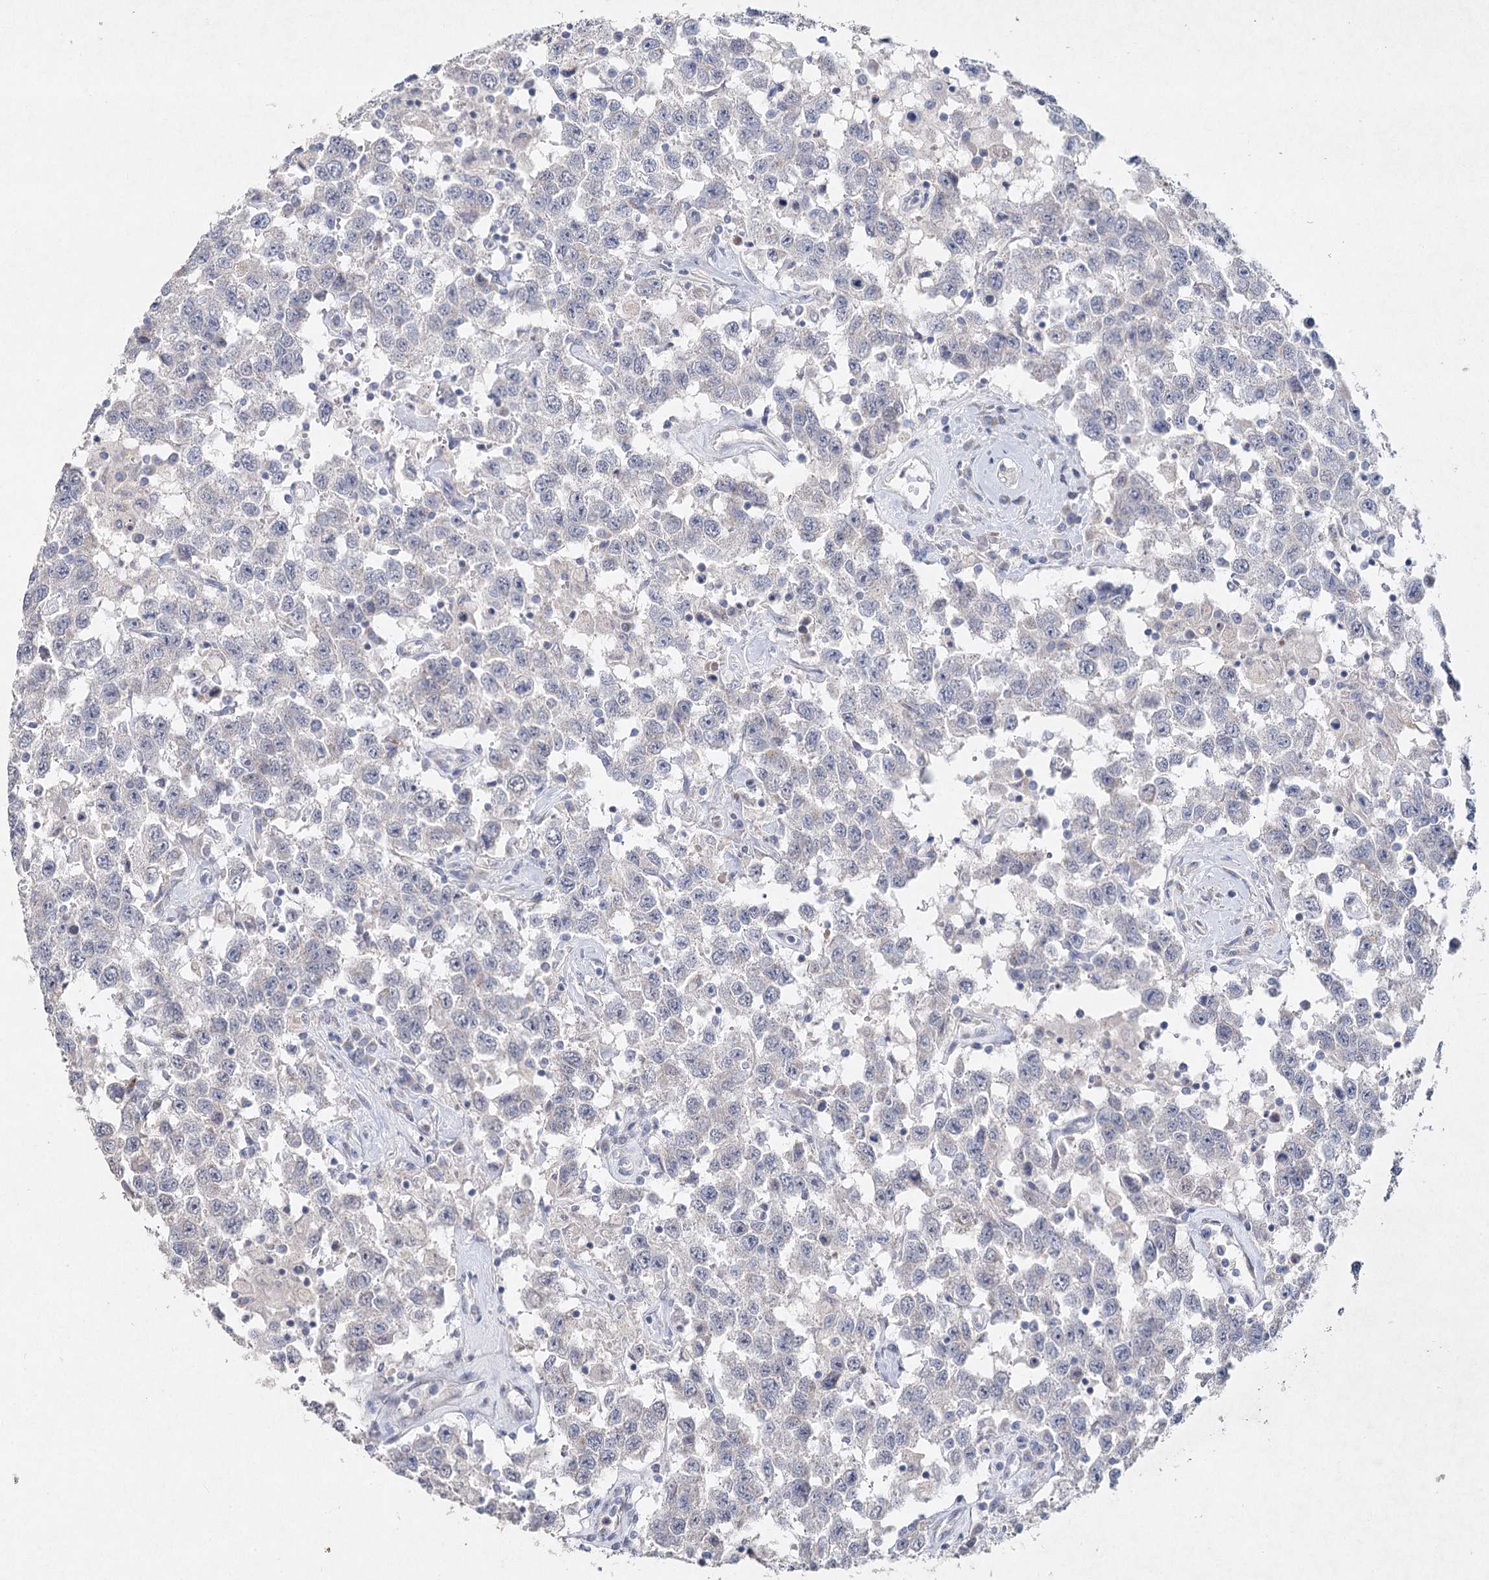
{"staining": {"intensity": "negative", "quantity": "none", "location": "none"}, "tissue": "testis cancer", "cell_type": "Tumor cells", "image_type": "cancer", "snomed": [{"axis": "morphology", "description": "Seminoma, NOS"}, {"axis": "topography", "description": "Testis"}], "caption": "The photomicrograph exhibits no significant expression in tumor cells of seminoma (testis).", "gene": "RFX6", "patient": {"sex": "male", "age": 41}}